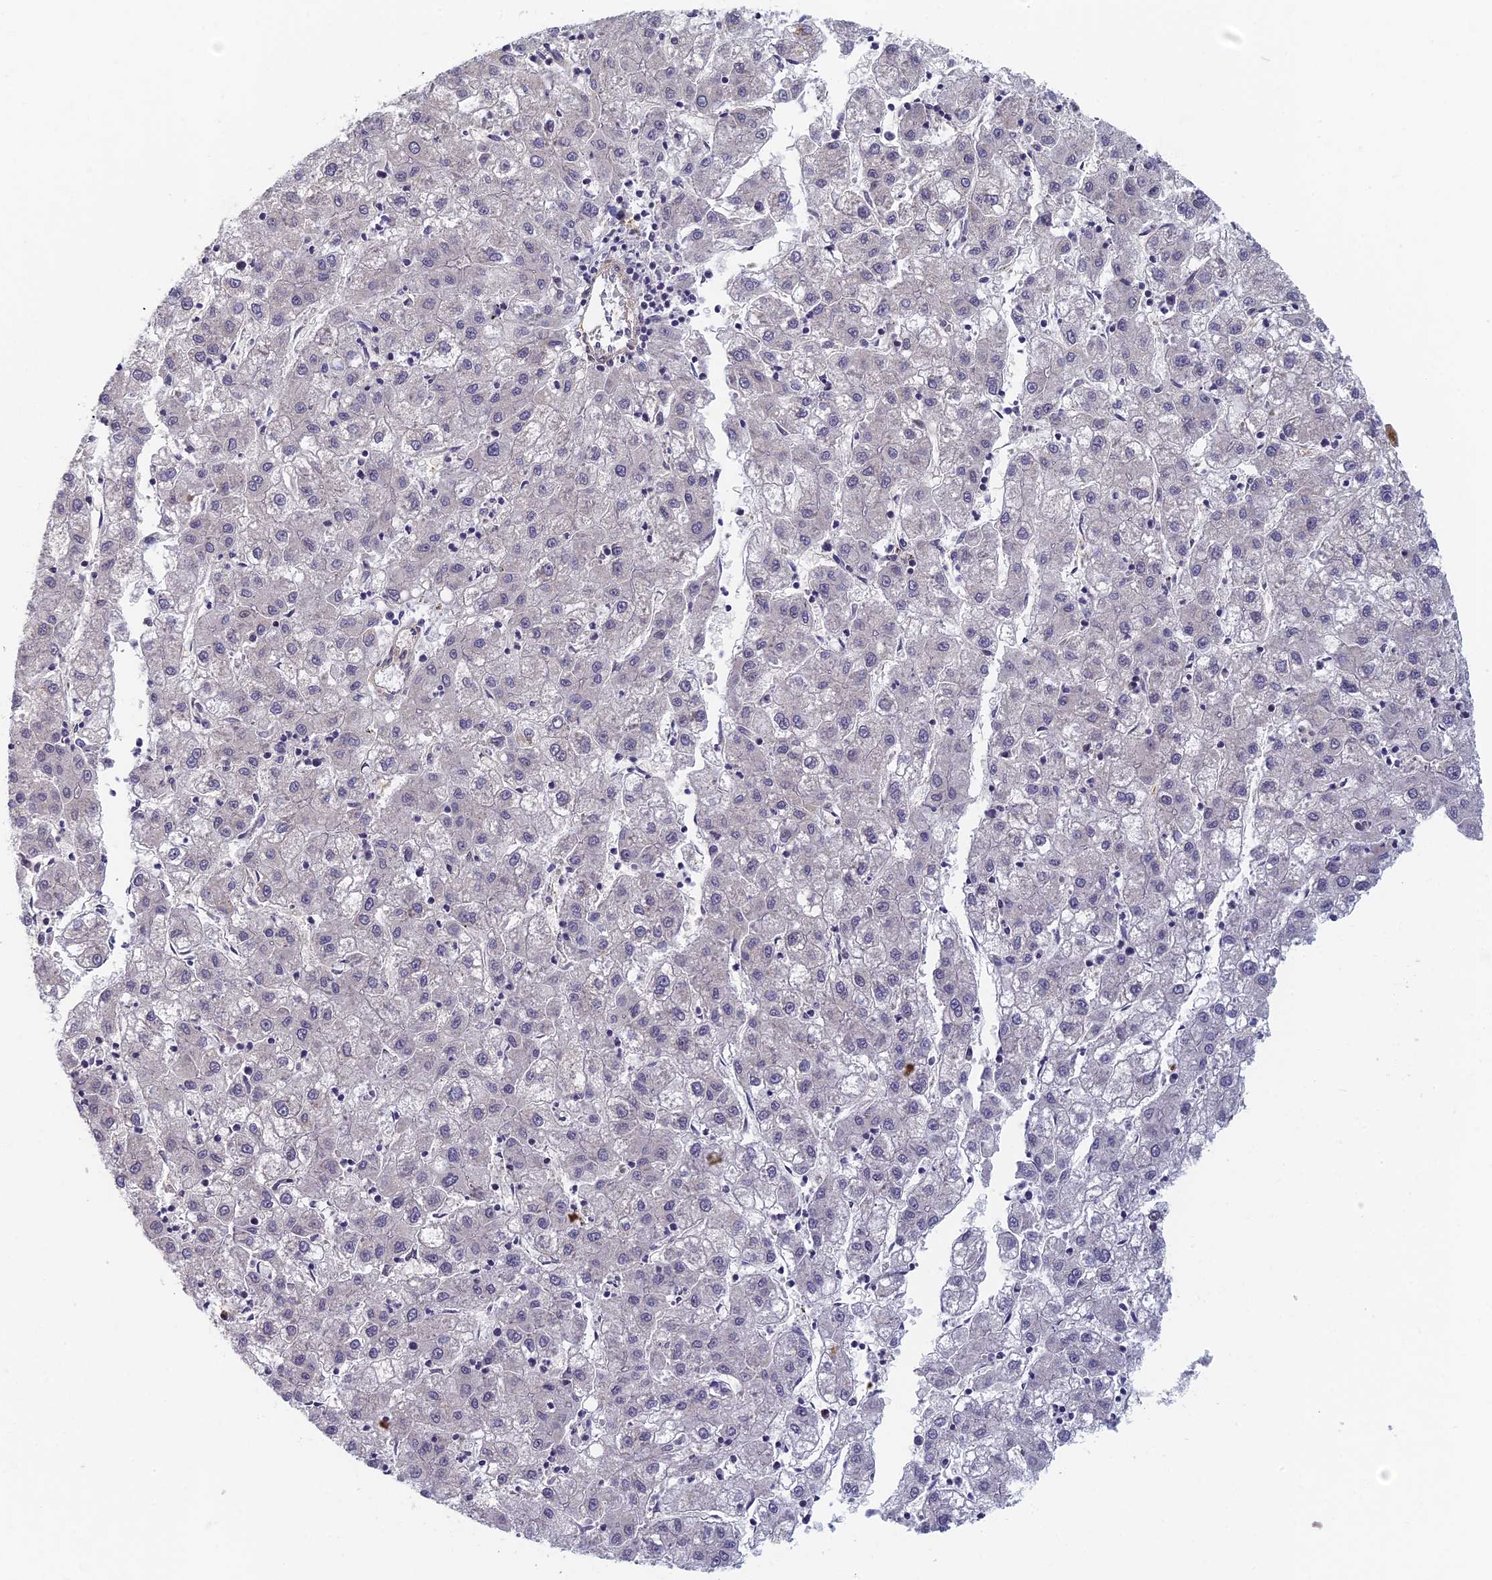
{"staining": {"intensity": "negative", "quantity": "none", "location": "none"}, "tissue": "liver cancer", "cell_type": "Tumor cells", "image_type": "cancer", "snomed": [{"axis": "morphology", "description": "Carcinoma, Hepatocellular, NOS"}, {"axis": "topography", "description": "Liver"}], "caption": "Immunohistochemistry micrograph of neoplastic tissue: hepatocellular carcinoma (liver) stained with DAB displays no significant protein positivity in tumor cells.", "gene": "ABCB10", "patient": {"sex": "male", "age": 72}}